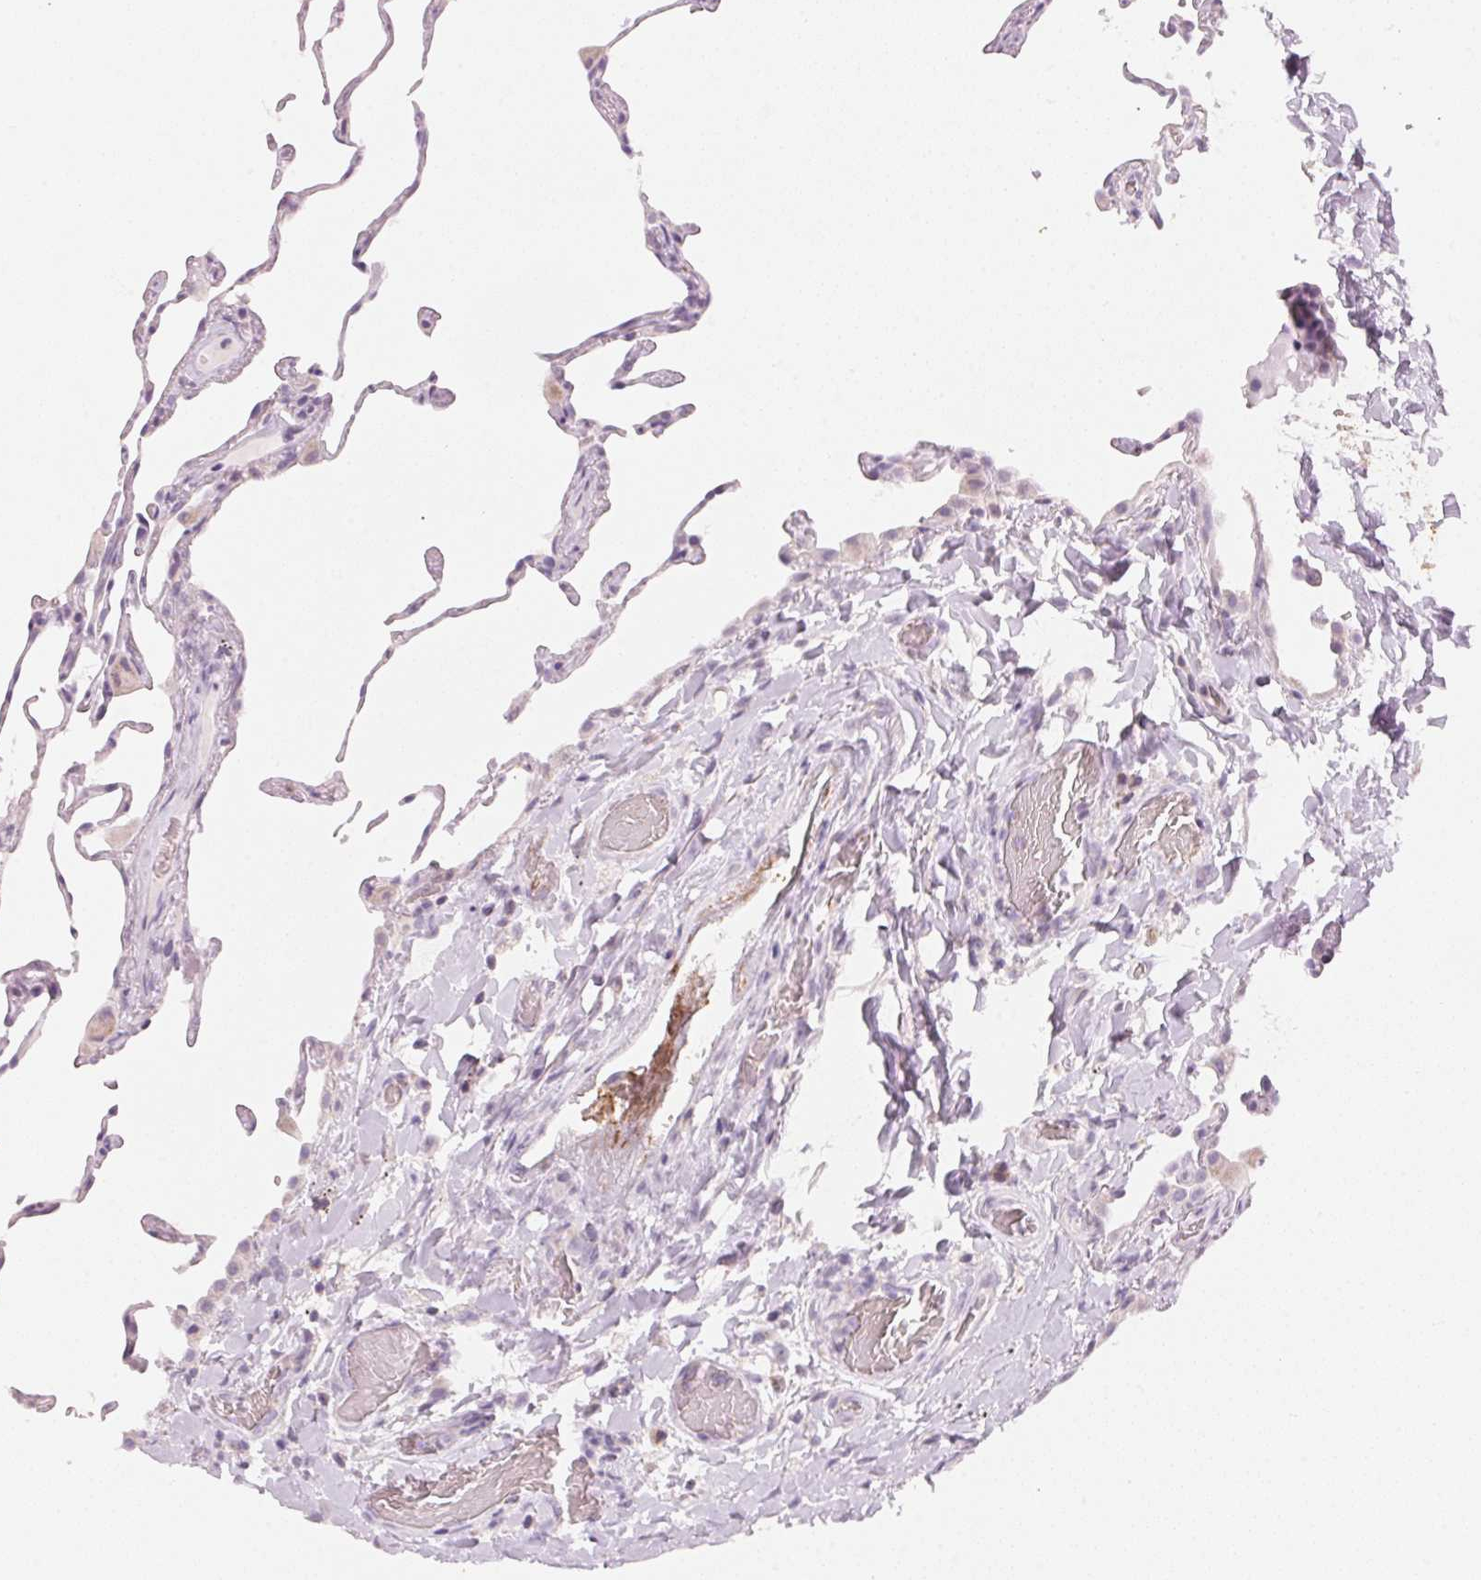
{"staining": {"intensity": "negative", "quantity": "none", "location": "none"}, "tissue": "lung", "cell_type": "Alveolar cells", "image_type": "normal", "snomed": [{"axis": "morphology", "description": "Normal tissue, NOS"}, {"axis": "topography", "description": "Lung"}], "caption": "DAB immunohistochemical staining of benign lung shows no significant positivity in alveolar cells. (DAB immunohistochemistry (IHC) visualized using brightfield microscopy, high magnification).", "gene": "HOXB13", "patient": {"sex": "female", "age": 57}}